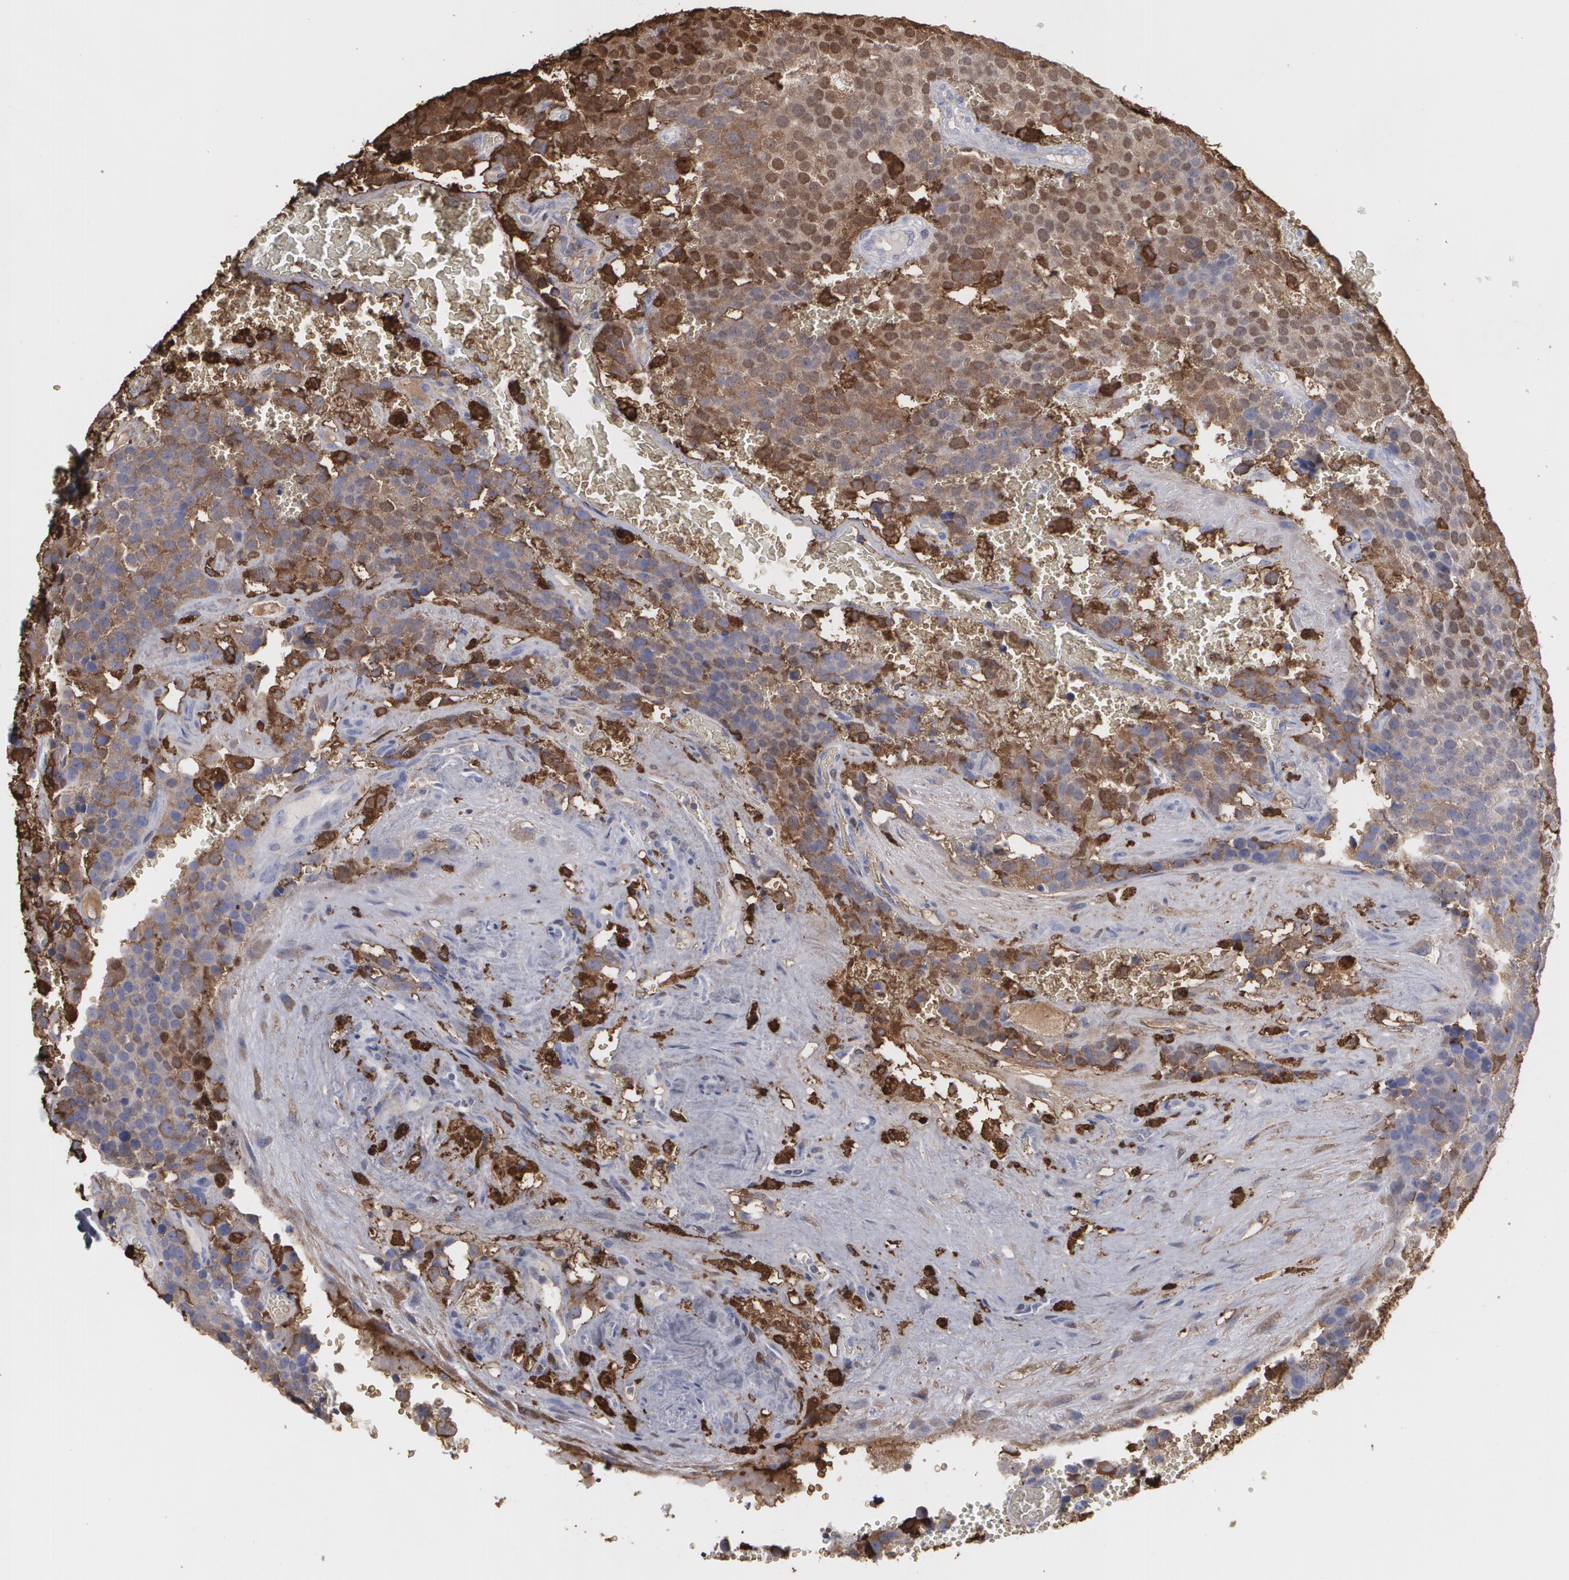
{"staining": {"intensity": "moderate", "quantity": ">75%", "location": "cytoplasmic/membranous"}, "tissue": "testis cancer", "cell_type": "Tumor cells", "image_type": "cancer", "snomed": [{"axis": "morphology", "description": "Seminoma, NOS"}, {"axis": "topography", "description": "Testis"}], "caption": "Immunohistochemistry histopathology image of neoplastic tissue: testis seminoma stained using immunohistochemistry reveals medium levels of moderate protein expression localized specifically in the cytoplasmic/membranous of tumor cells, appearing as a cytoplasmic/membranous brown color.", "gene": "ODC1", "patient": {"sex": "male", "age": 71}}